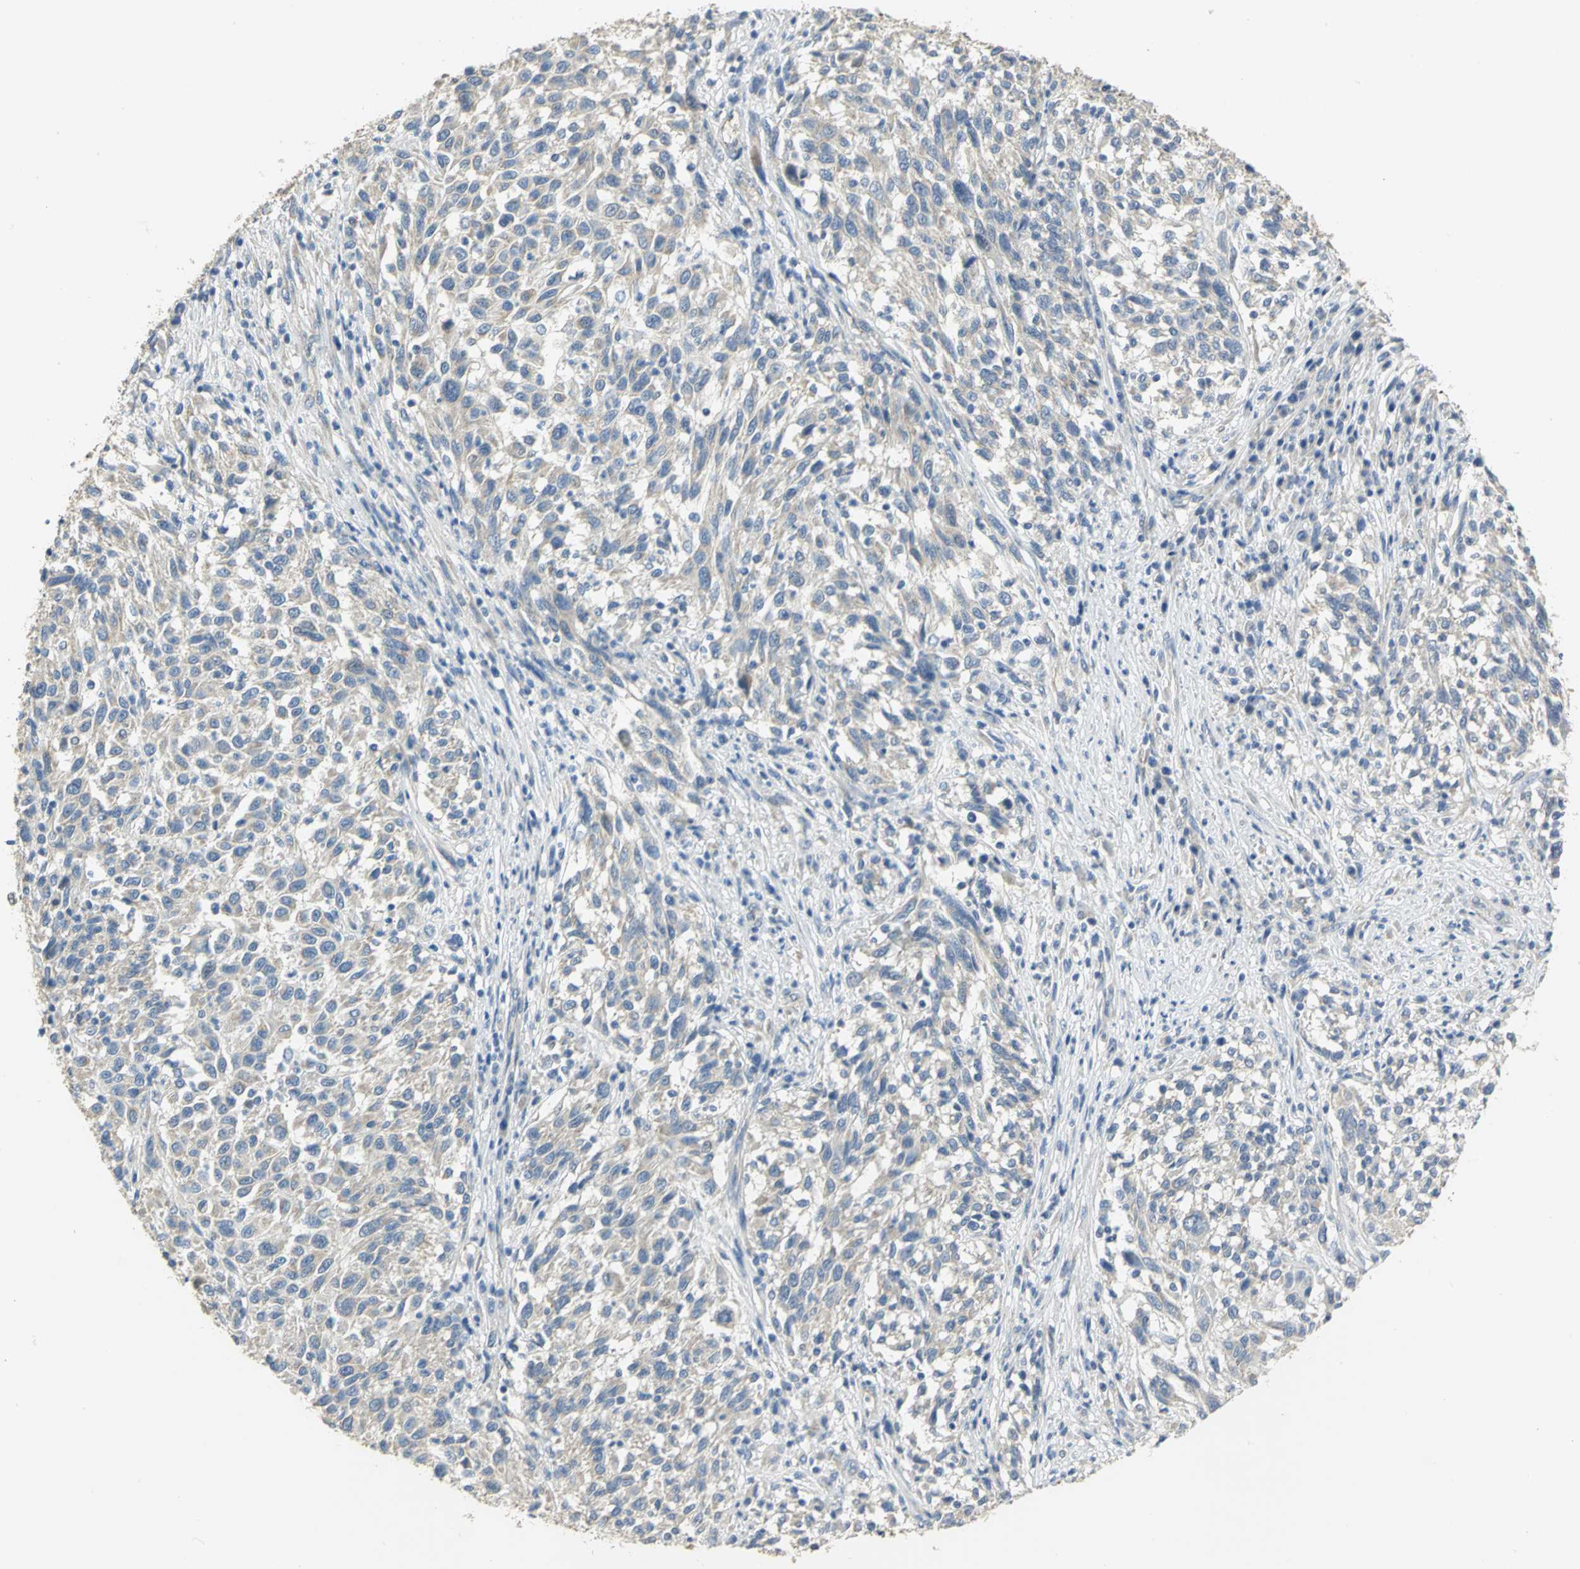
{"staining": {"intensity": "negative", "quantity": "none", "location": "none"}, "tissue": "melanoma", "cell_type": "Tumor cells", "image_type": "cancer", "snomed": [{"axis": "morphology", "description": "Malignant melanoma, Metastatic site"}, {"axis": "topography", "description": "Lymph node"}], "caption": "Immunohistochemistry image of melanoma stained for a protein (brown), which exhibits no expression in tumor cells.", "gene": "HTR1F", "patient": {"sex": "male", "age": 61}}